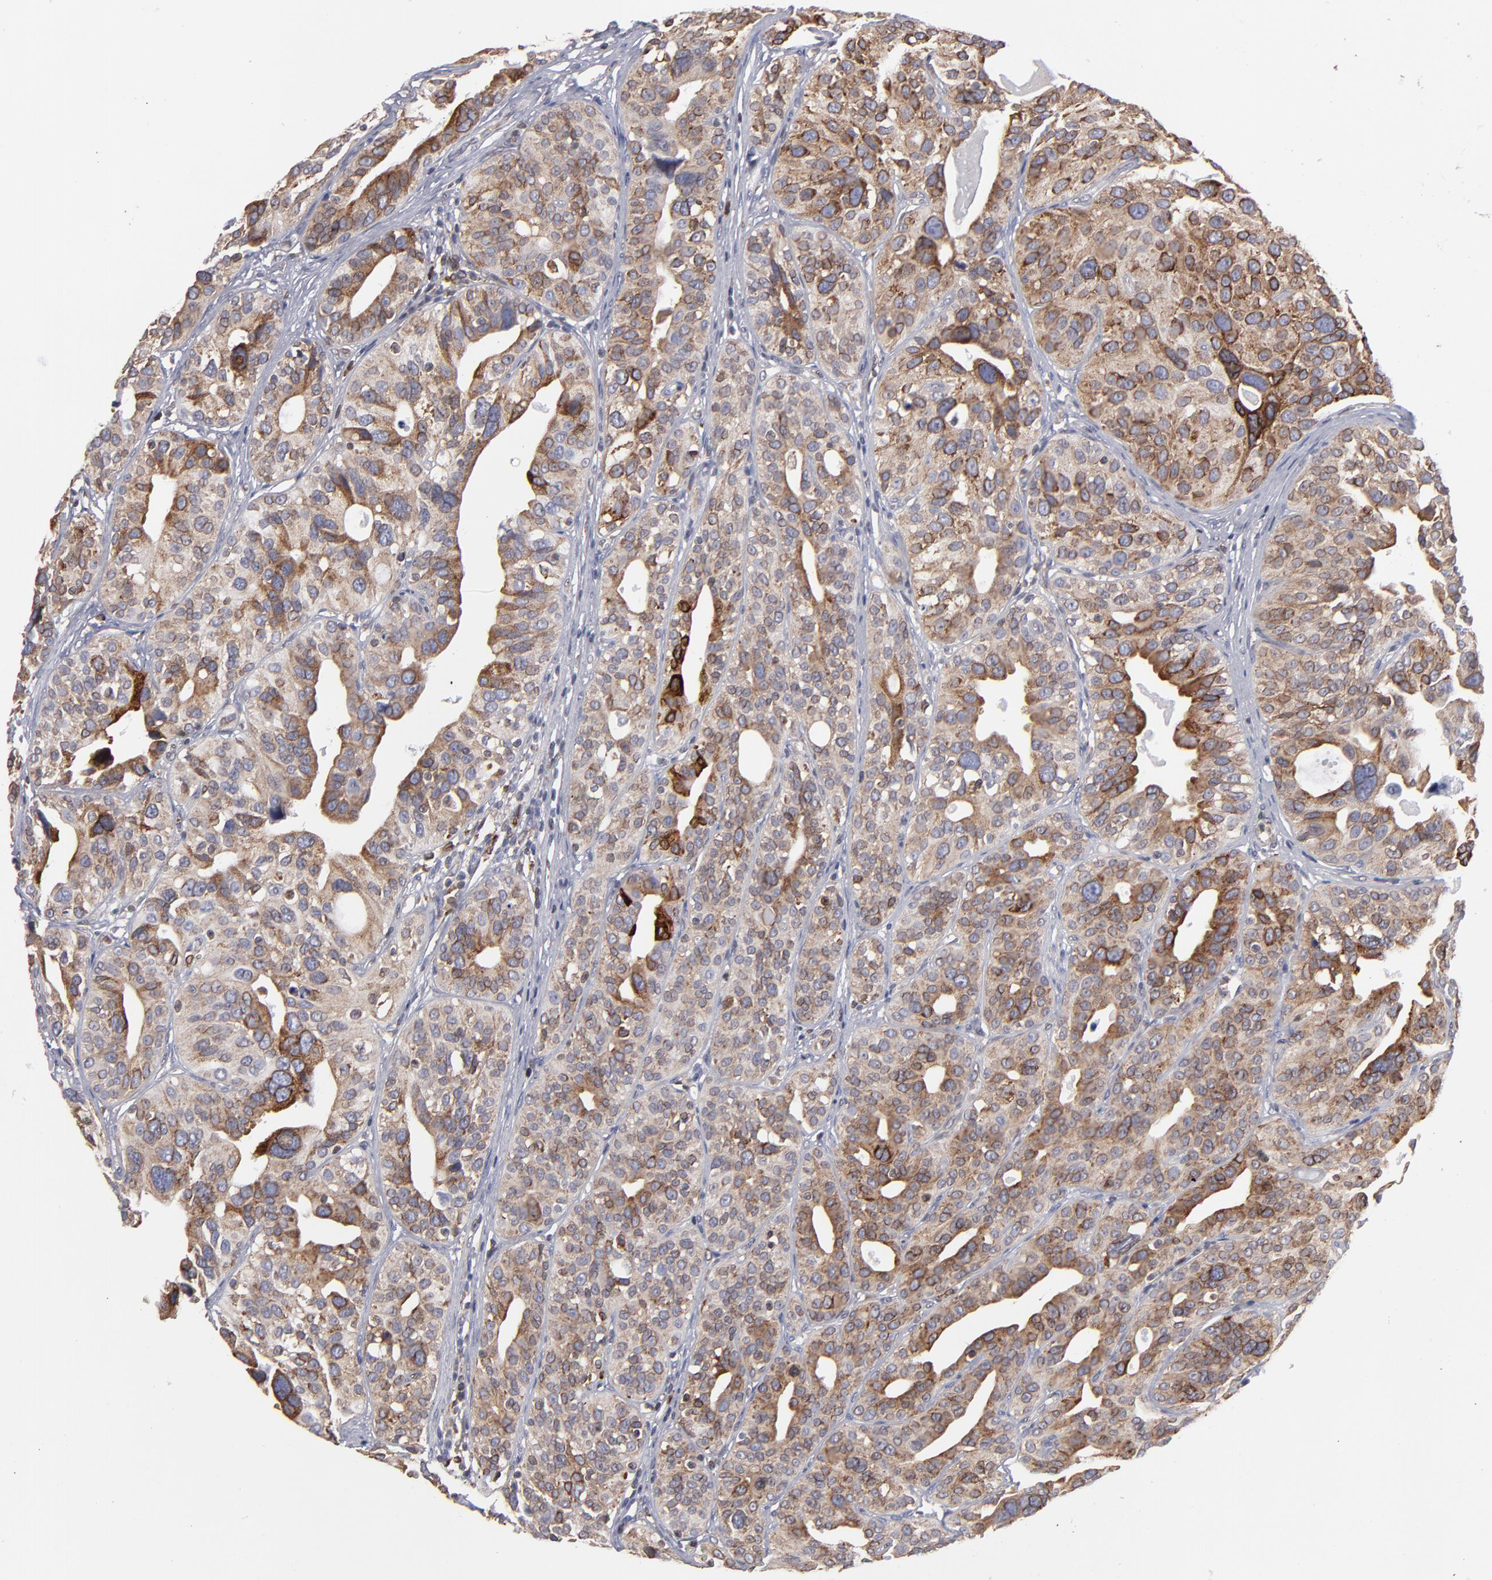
{"staining": {"intensity": "moderate", "quantity": ">75%", "location": "cytoplasmic/membranous"}, "tissue": "urothelial cancer", "cell_type": "Tumor cells", "image_type": "cancer", "snomed": [{"axis": "morphology", "description": "Urothelial carcinoma, High grade"}, {"axis": "topography", "description": "Urinary bladder"}], "caption": "Immunohistochemistry (DAB (3,3'-diaminobenzidine)) staining of urothelial cancer exhibits moderate cytoplasmic/membranous protein staining in approximately >75% of tumor cells.", "gene": "TMX1", "patient": {"sex": "male", "age": 56}}